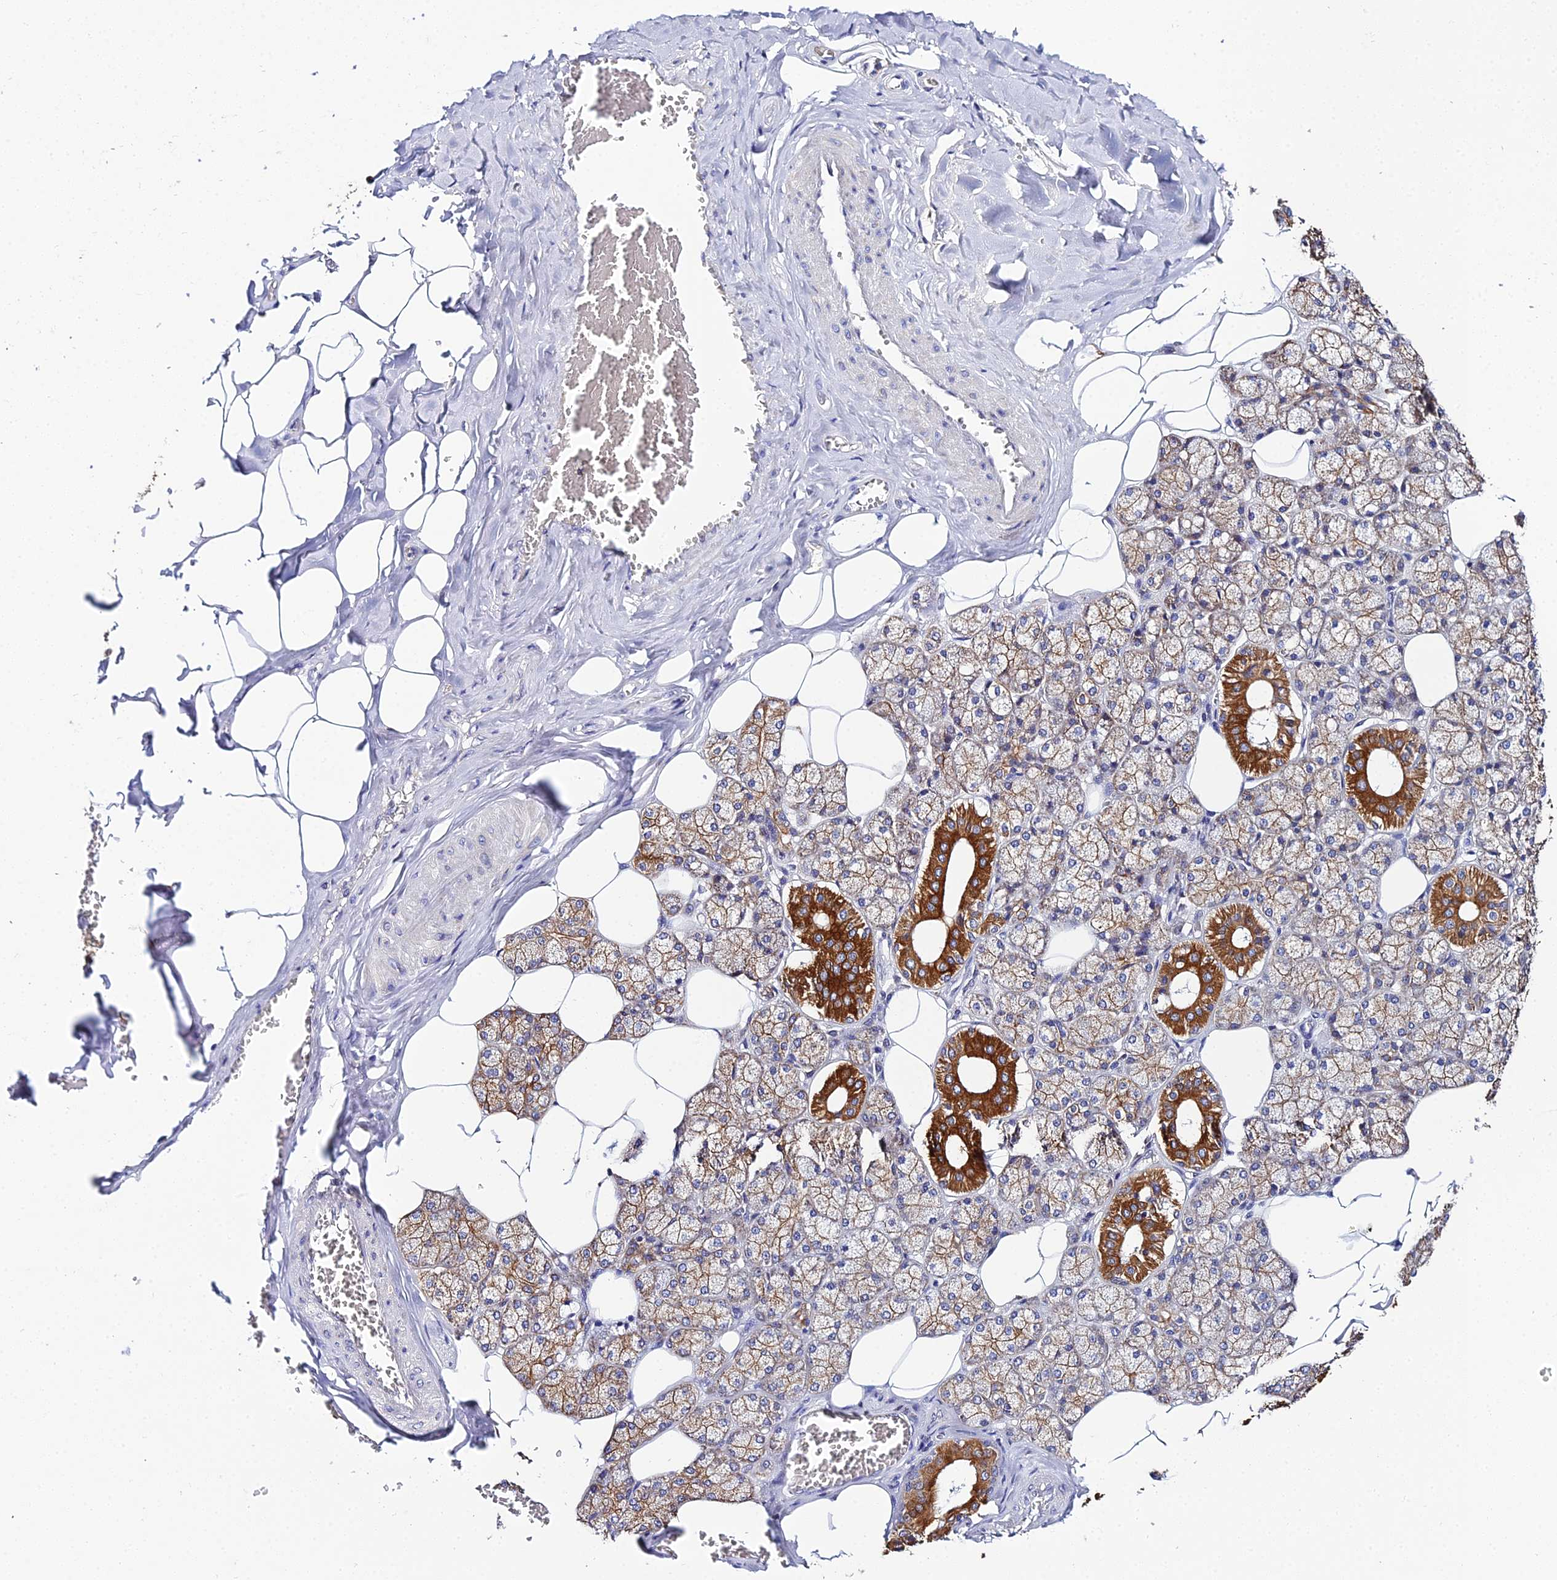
{"staining": {"intensity": "strong", "quantity": "25%-75%", "location": "cytoplasmic/membranous"}, "tissue": "salivary gland", "cell_type": "Glandular cells", "image_type": "normal", "snomed": [{"axis": "morphology", "description": "Normal tissue, NOS"}, {"axis": "topography", "description": "Salivary gland"}], "caption": "High-power microscopy captured an IHC image of unremarkable salivary gland, revealing strong cytoplasmic/membranous positivity in about 25%-75% of glandular cells. Using DAB (3,3'-diaminobenzidine) (brown) and hematoxylin (blue) stains, captured at high magnification using brightfield microscopy.", "gene": "ZXDA", "patient": {"sex": "male", "age": 62}}